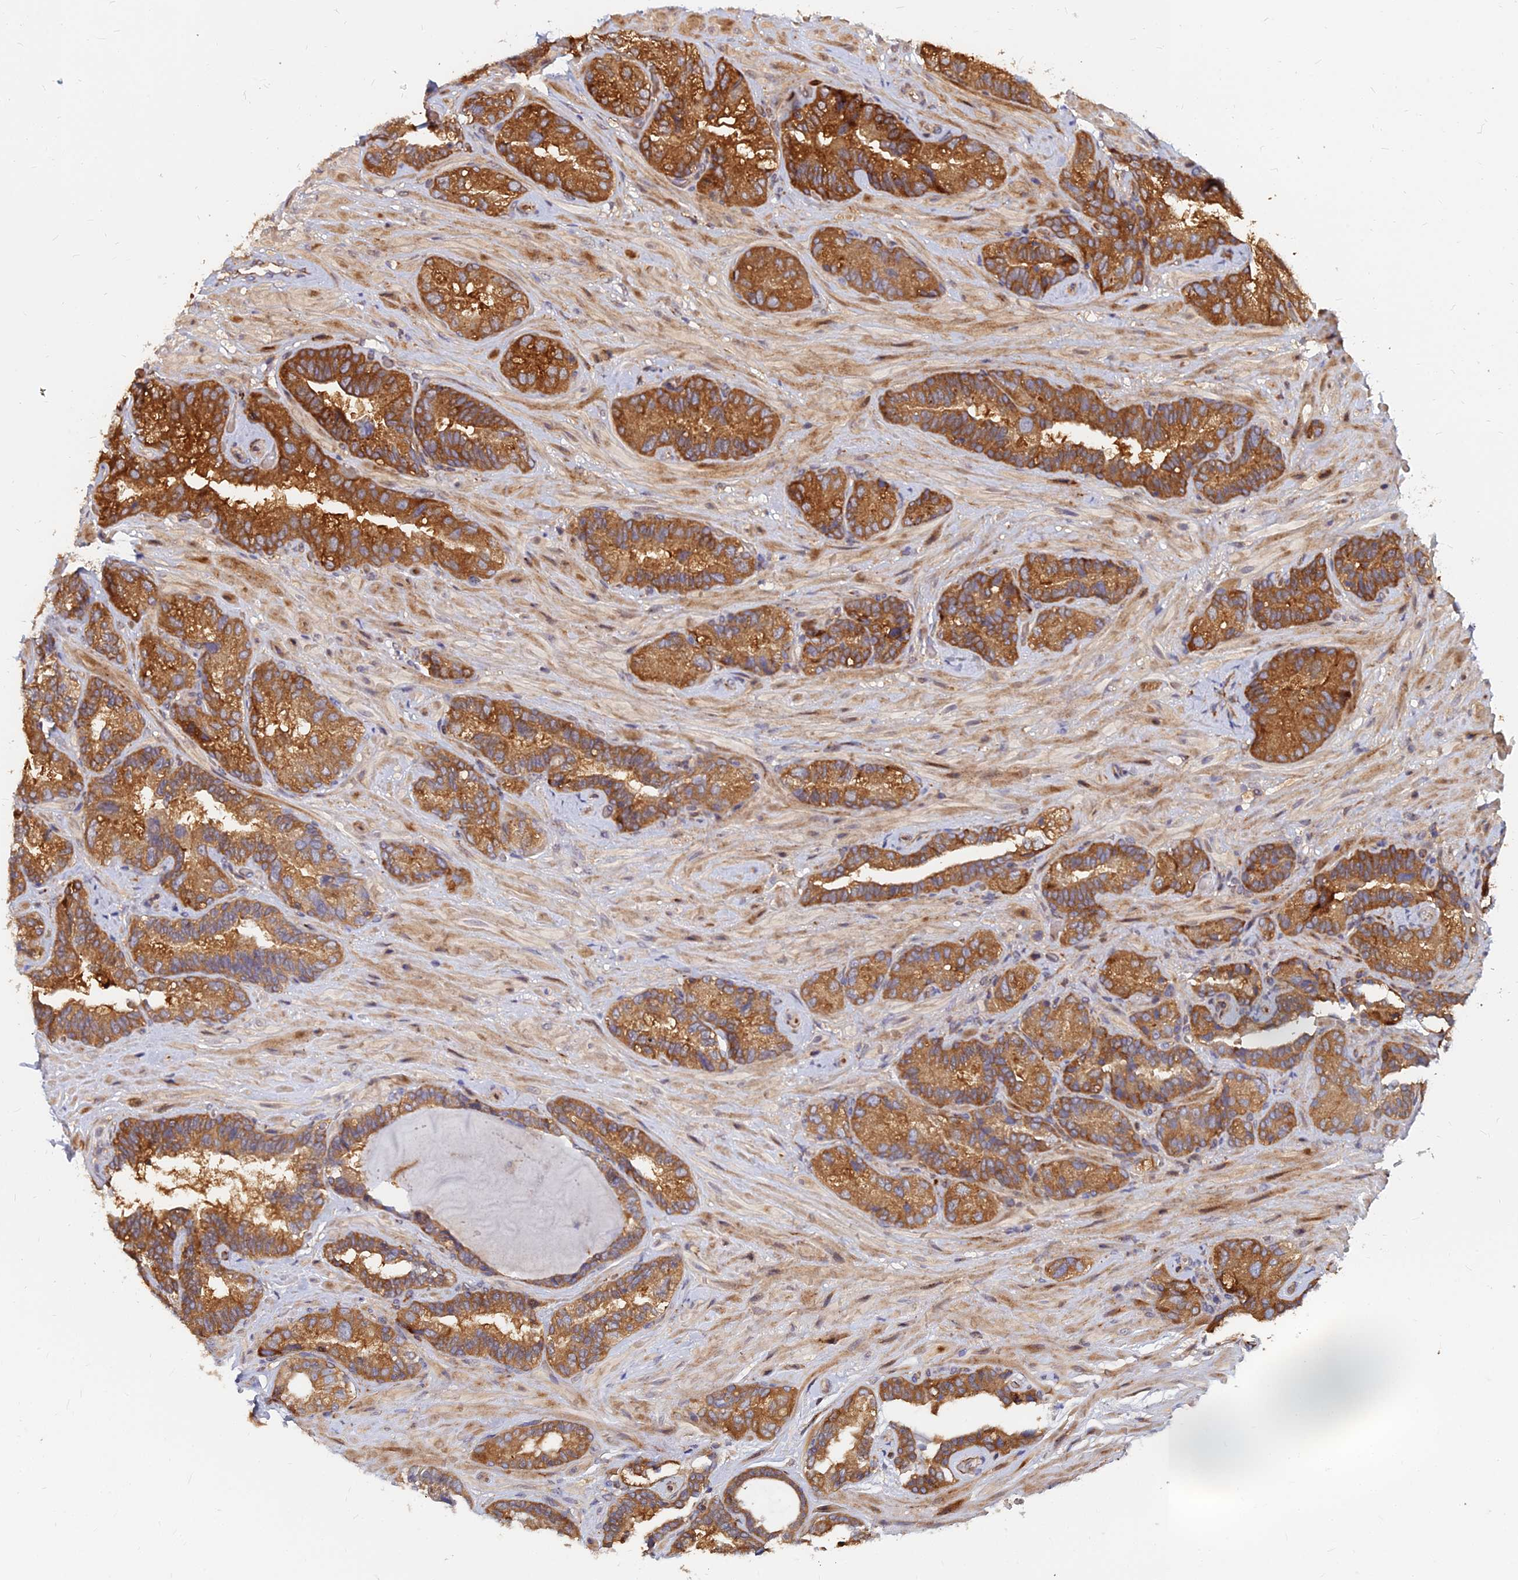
{"staining": {"intensity": "strong", "quantity": ">75%", "location": "cytoplasmic/membranous"}, "tissue": "seminal vesicle", "cell_type": "Glandular cells", "image_type": "normal", "snomed": [{"axis": "morphology", "description": "Normal tissue, NOS"}, {"axis": "topography", "description": "Prostate and seminal vesicle, NOS"}, {"axis": "topography", "description": "Prostate"}, {"axis": "topography", "description": "Seminal veicle"}], "caption": "Glandular cells reveal high levels of strong cytoplasmic/membranous staining in approximately >75% of cells in normal human seminal vesicle.", "gene": "CCT6A", "patient": {"sex": "male", "age": 67}}